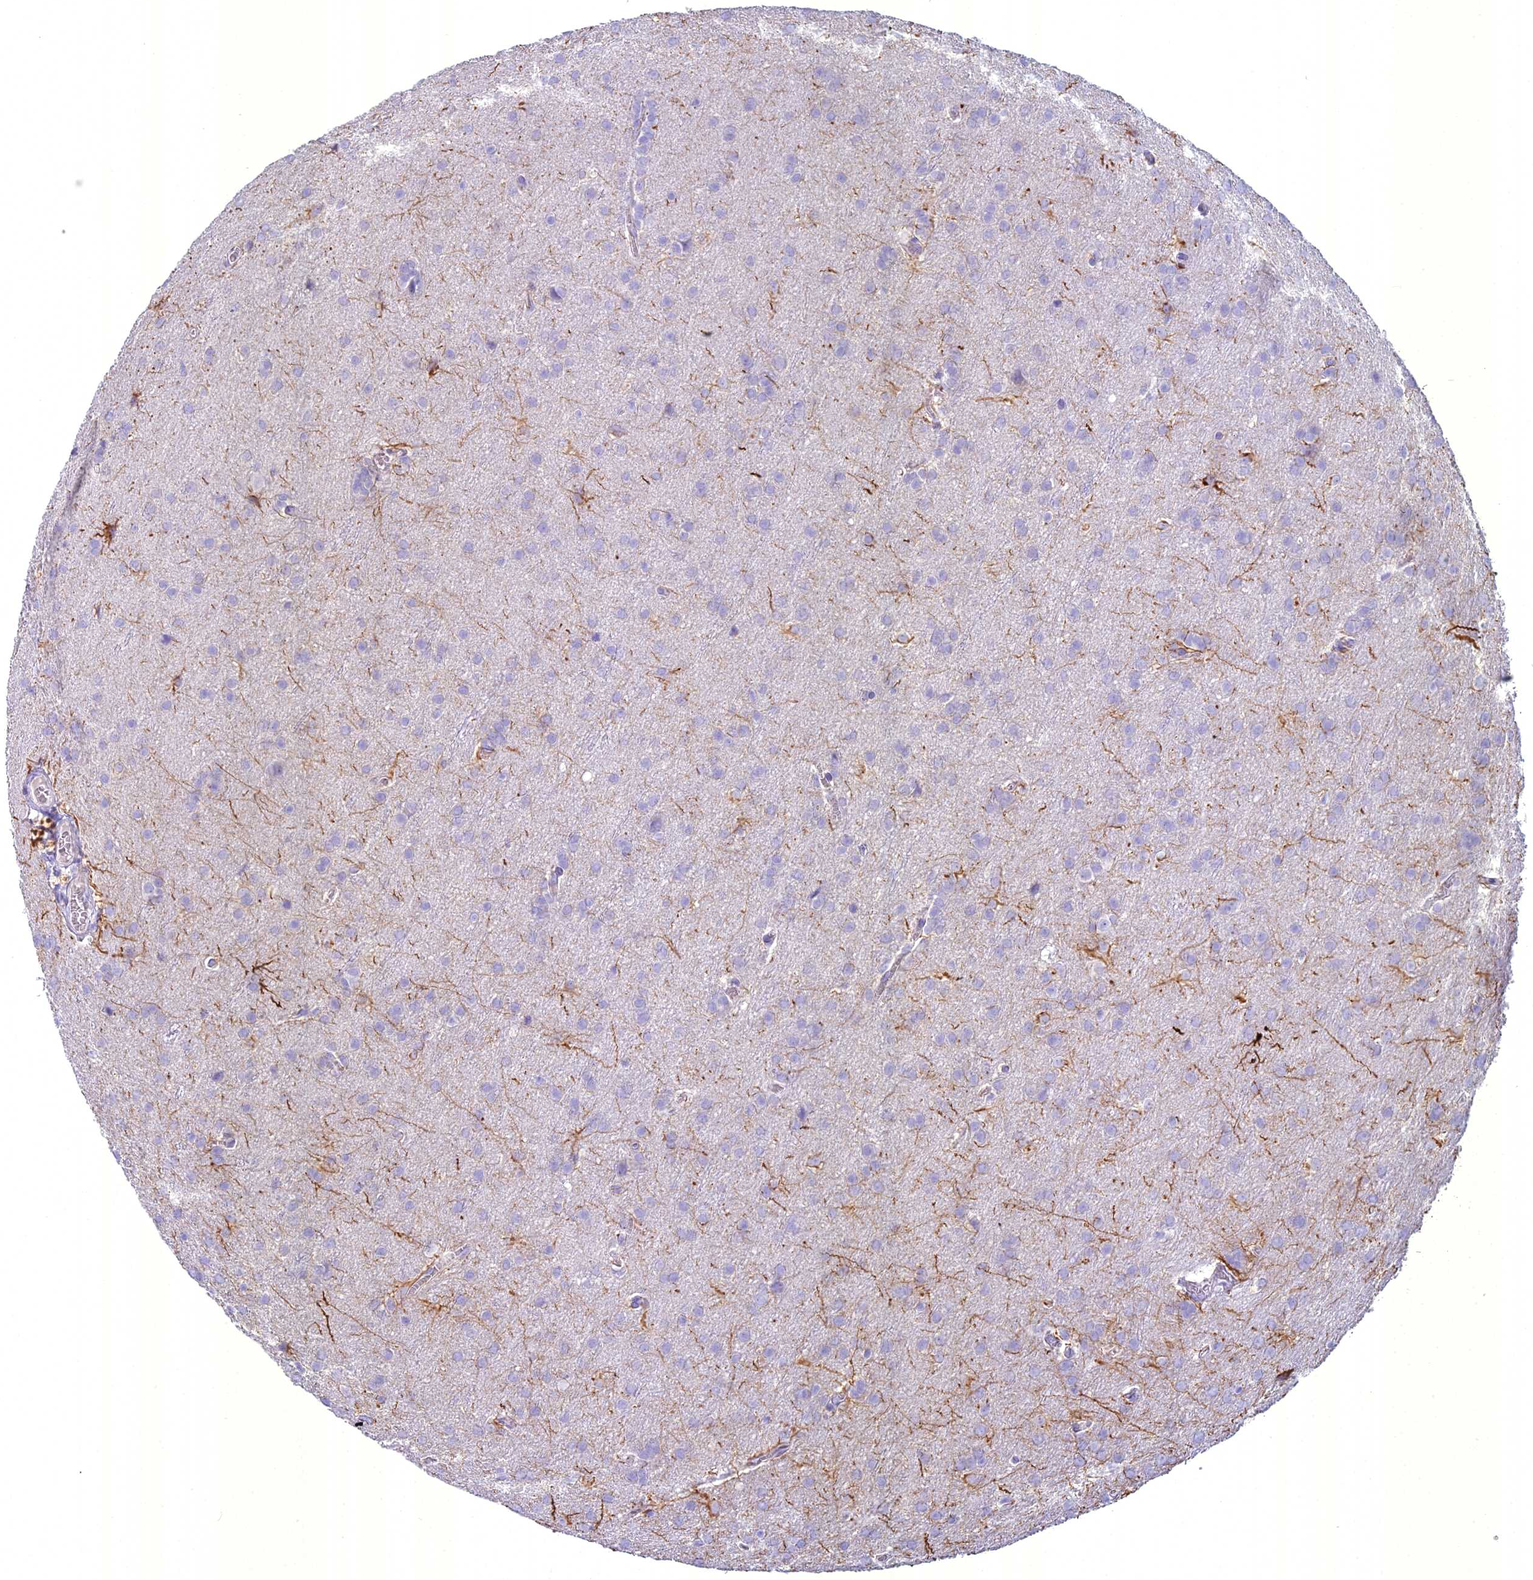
{"staining": {"intensity": "negative", "quantity": "none", "location": "none"}, "tissue": "glioma", "cell_type": "Tumor cells", "image_type": "cancer", "snomed": [{"axis": "morphology", "description": "Glioma, malignant, Low grade"}, {"axis": "topography", "description": "Brain"}], "caption": "Immunohistochemical staining of glioma exhibits no significant expression in tumor cells. The staining was performed using DAB (3,3'-diaminobenzidine) to visualize the protein expression in brown, while the nuclei were stained in blue with hematoxylin (Magnification: 20x).", "gene": "UNC80", "patient": {"sex": "female", "age": 32}}